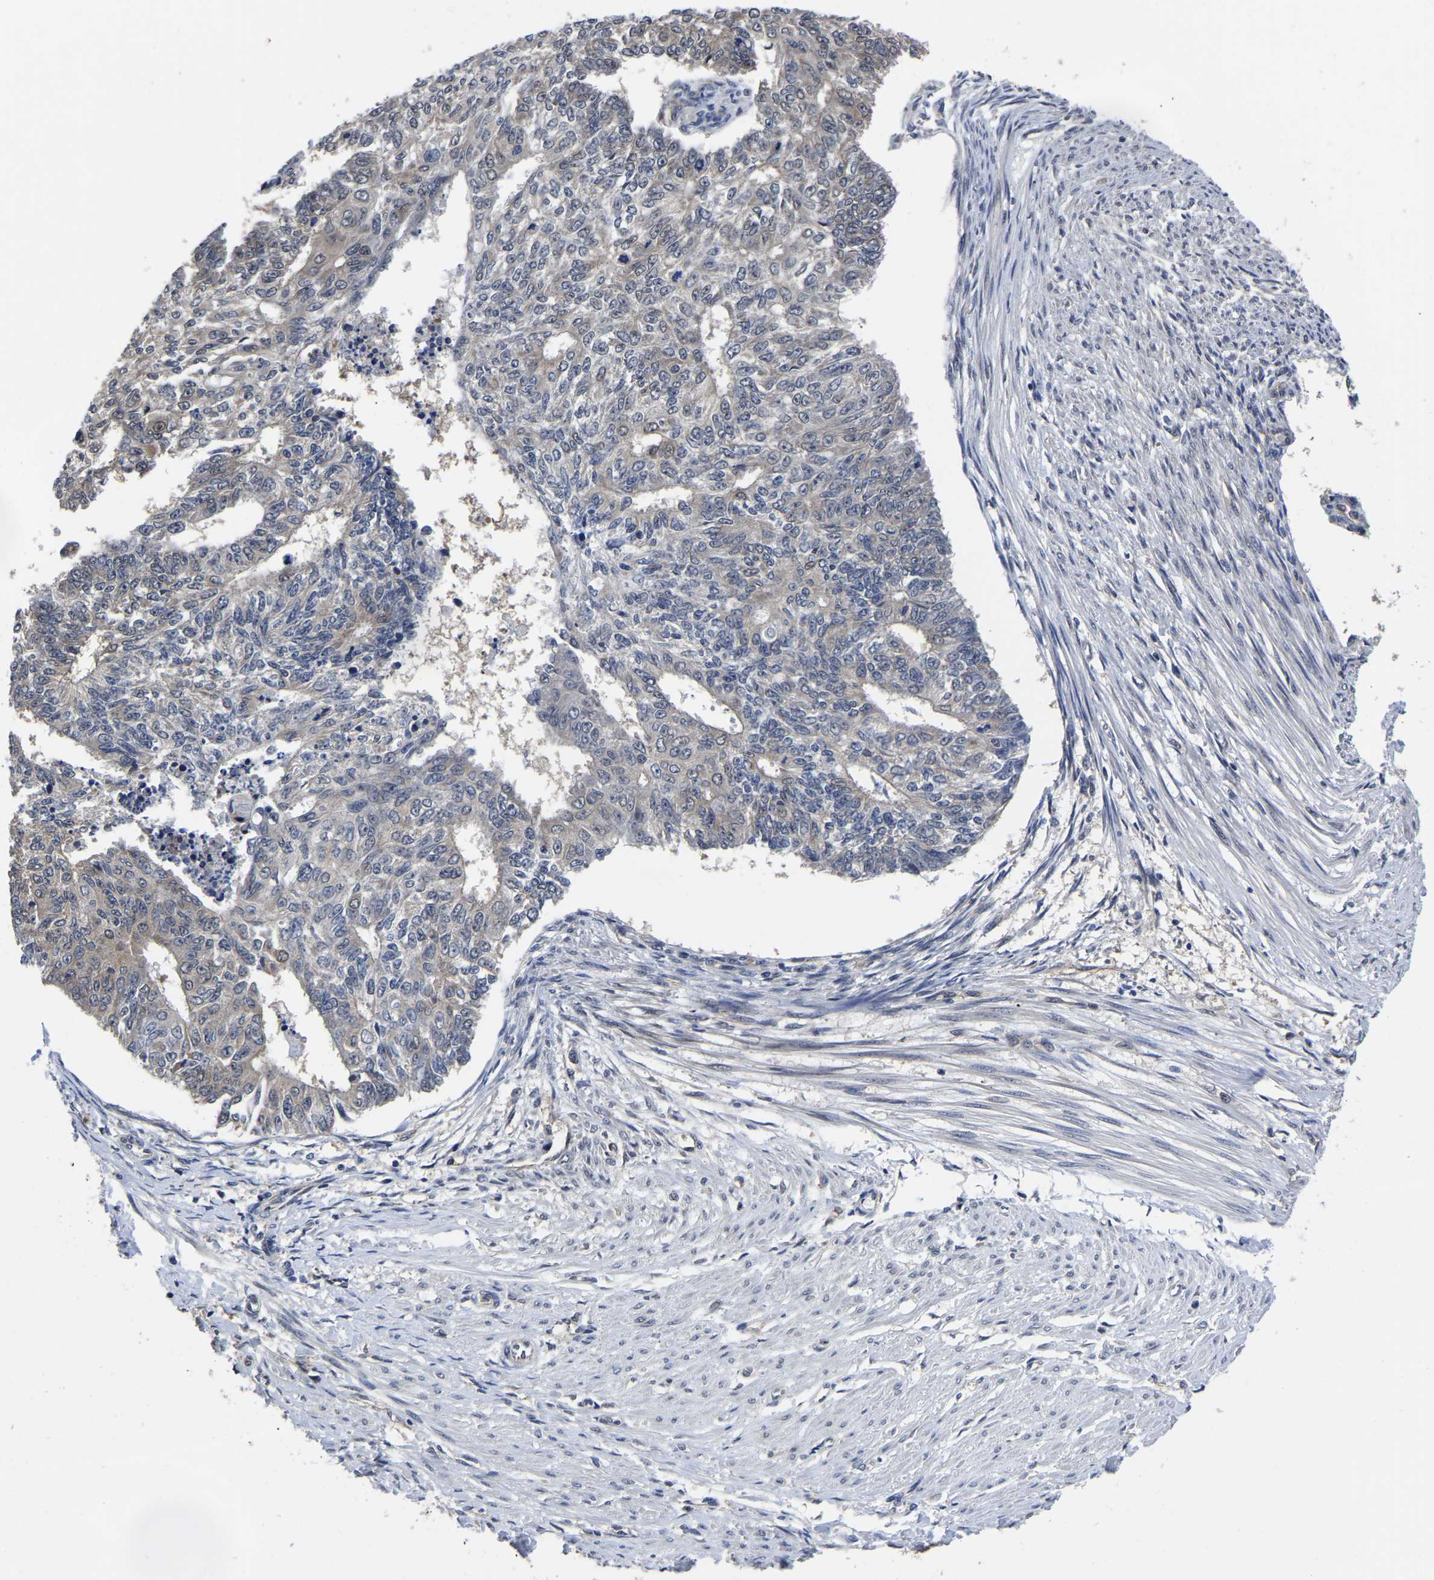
{"staining": {"intensity": "negative", "quantity": "none", "location": "none"}, "tissue": "endometrial cancer", "cell_type": "Tumor cells", "image_type": "cancer", "snomed": [{"axis": "morphology", "description": "Adenocarcinoma, NOS"}, {"axis": "topography", "description": "Endometrium"}], "caption": "This is an IHC micrograph of adenocarcinoma (endometrial). There is no expression in tumor cells.", "gene": "MCOLN2", "patient": {"sex": "female", "age": 32}}